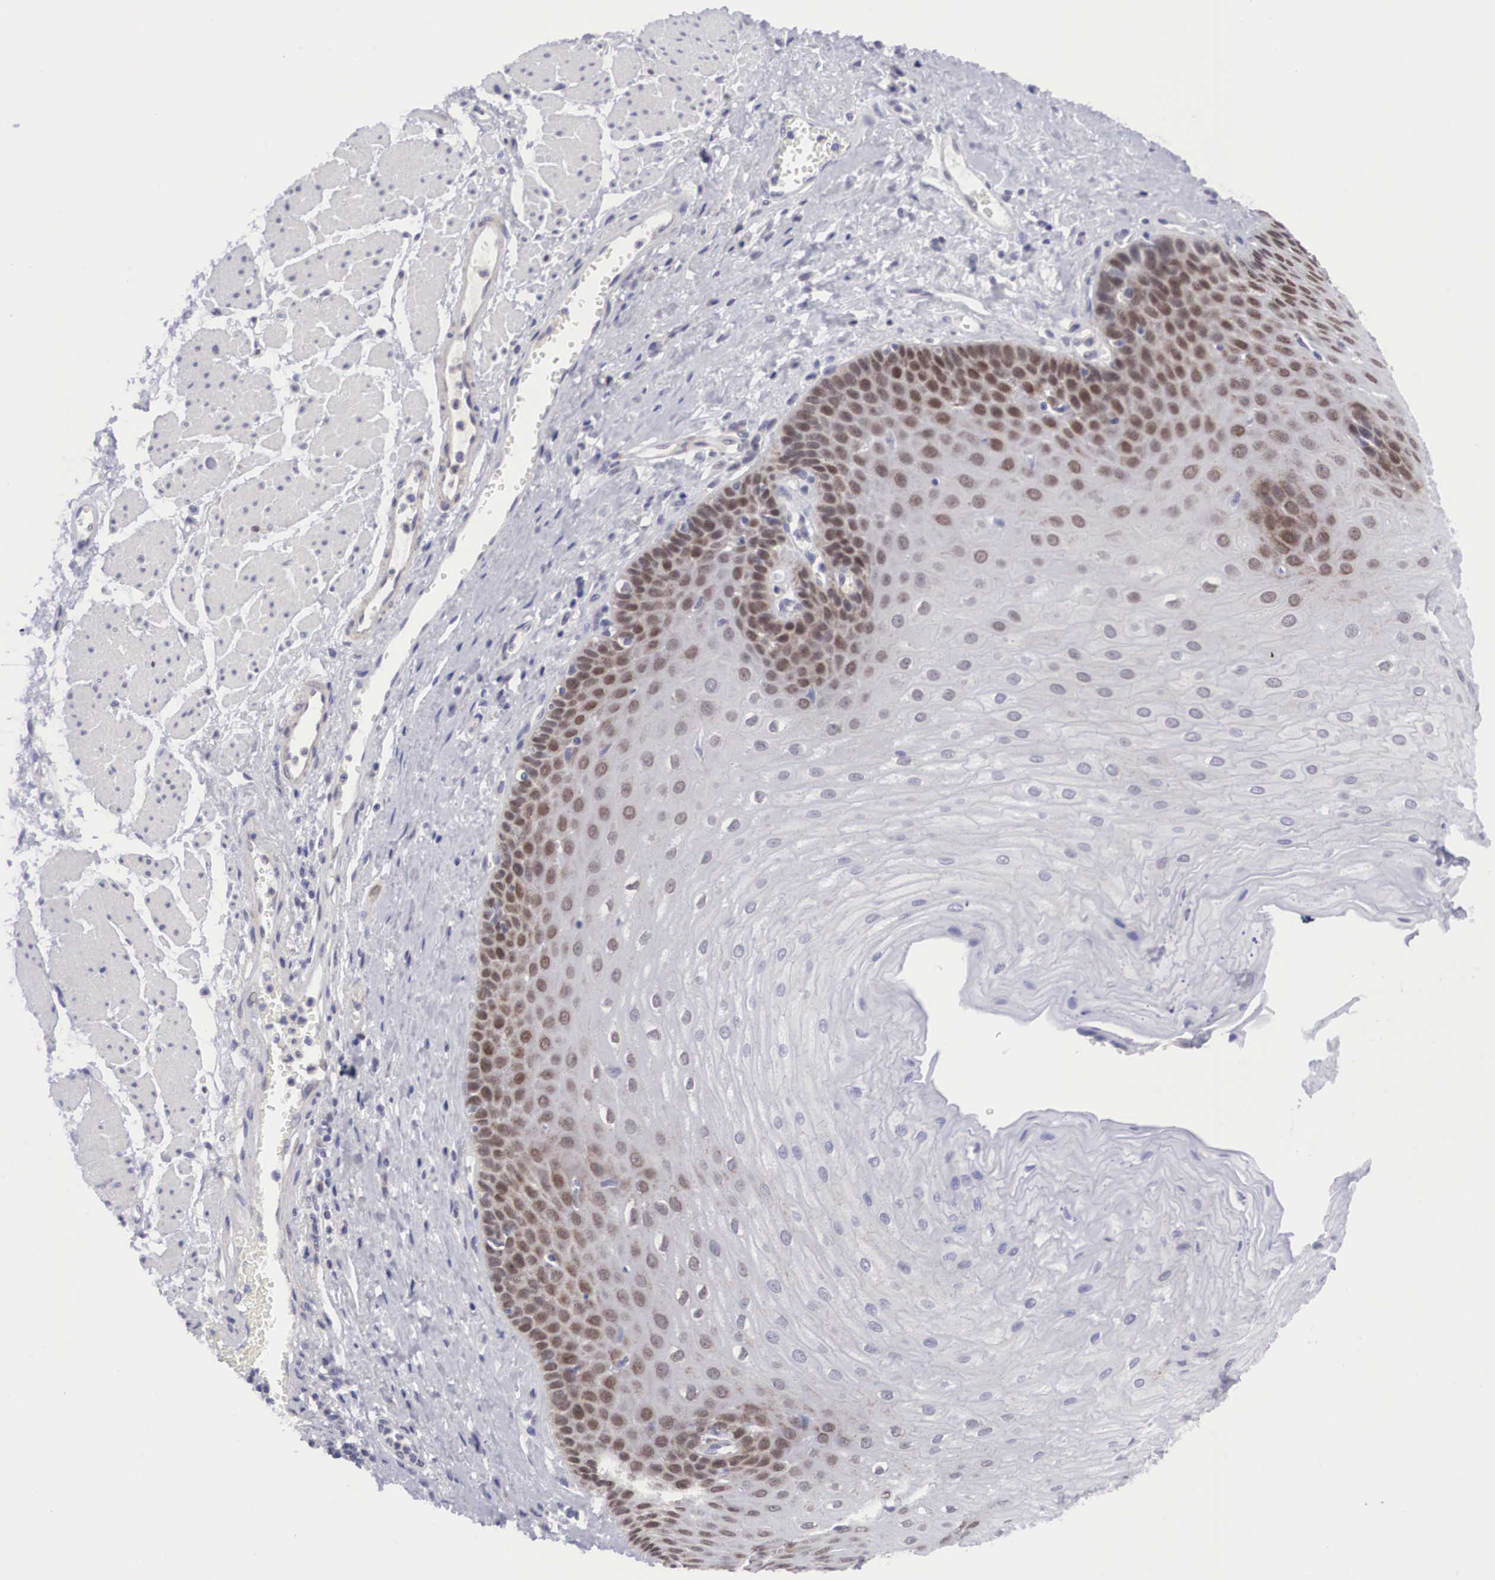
{"staining": {"intensity": "moderate", "quantity": "25%-75%", "location": "nuclear"}, "tissue": "esophagus", "cell_type": "Squamous epithelial cells", "image_type": "normal", "snomed": [{"axis": "morphology", "description": "Normal tissue, NOS"}, {"axis": "topography", "description": "Esophagus"}], "caption": "Immunohistochemistry (IHC) micrograph of unremarkable esophagus: human esophagus stained using IHC exhibits medium levels of moderate protein expression localized specifically in the nuclear of squamous epithelial cells, appearing as a nuclear brown color.", "gene": "SOX11", "patient": {"sex": "male", "age": 65}}